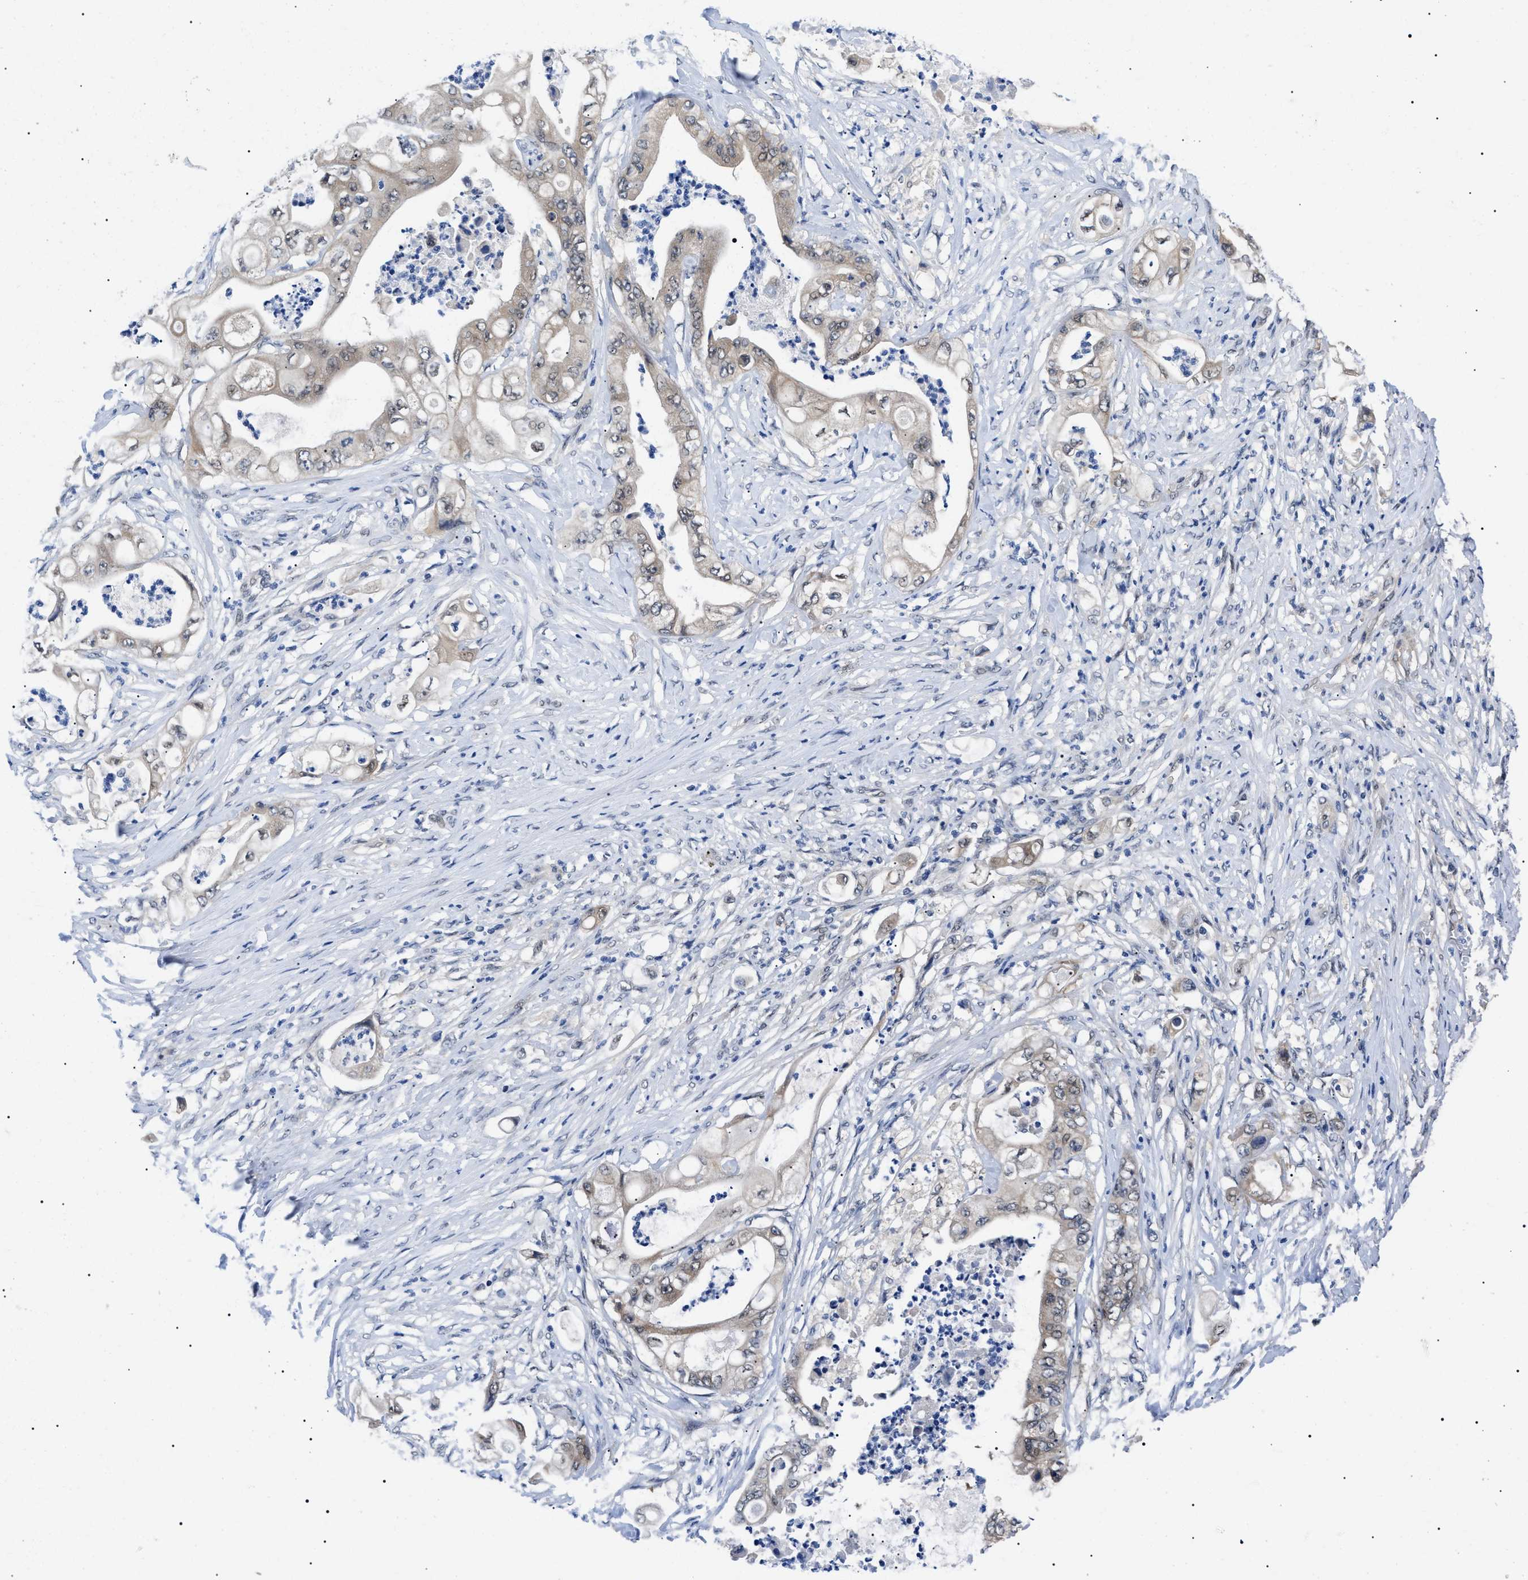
{"staining": {"intensity": "weak", "quantity": ">75%", "location": "cytoplasmic/membranous,nuclear"}, "tissue": "stomach cancer", "cell_type": "Tumor cells", "image_type": "cancer", "snomed": [{"axis": "morphology", "description": "Adenocarcinoma, NOS"}, {"axis": "topography", "description": "Stomach"}], "caption": "Protein staining by immunohistochemistry (IHC) exhibits weak cytoplasmic/membranous and nuclear staining in about >75% of tumor cells in stomach cancer. (DAB IHC, brown staining for protein, blue staining for nuclei).", "gene": "GARRE1", "patient": {"sex": "female", "age": 73}}